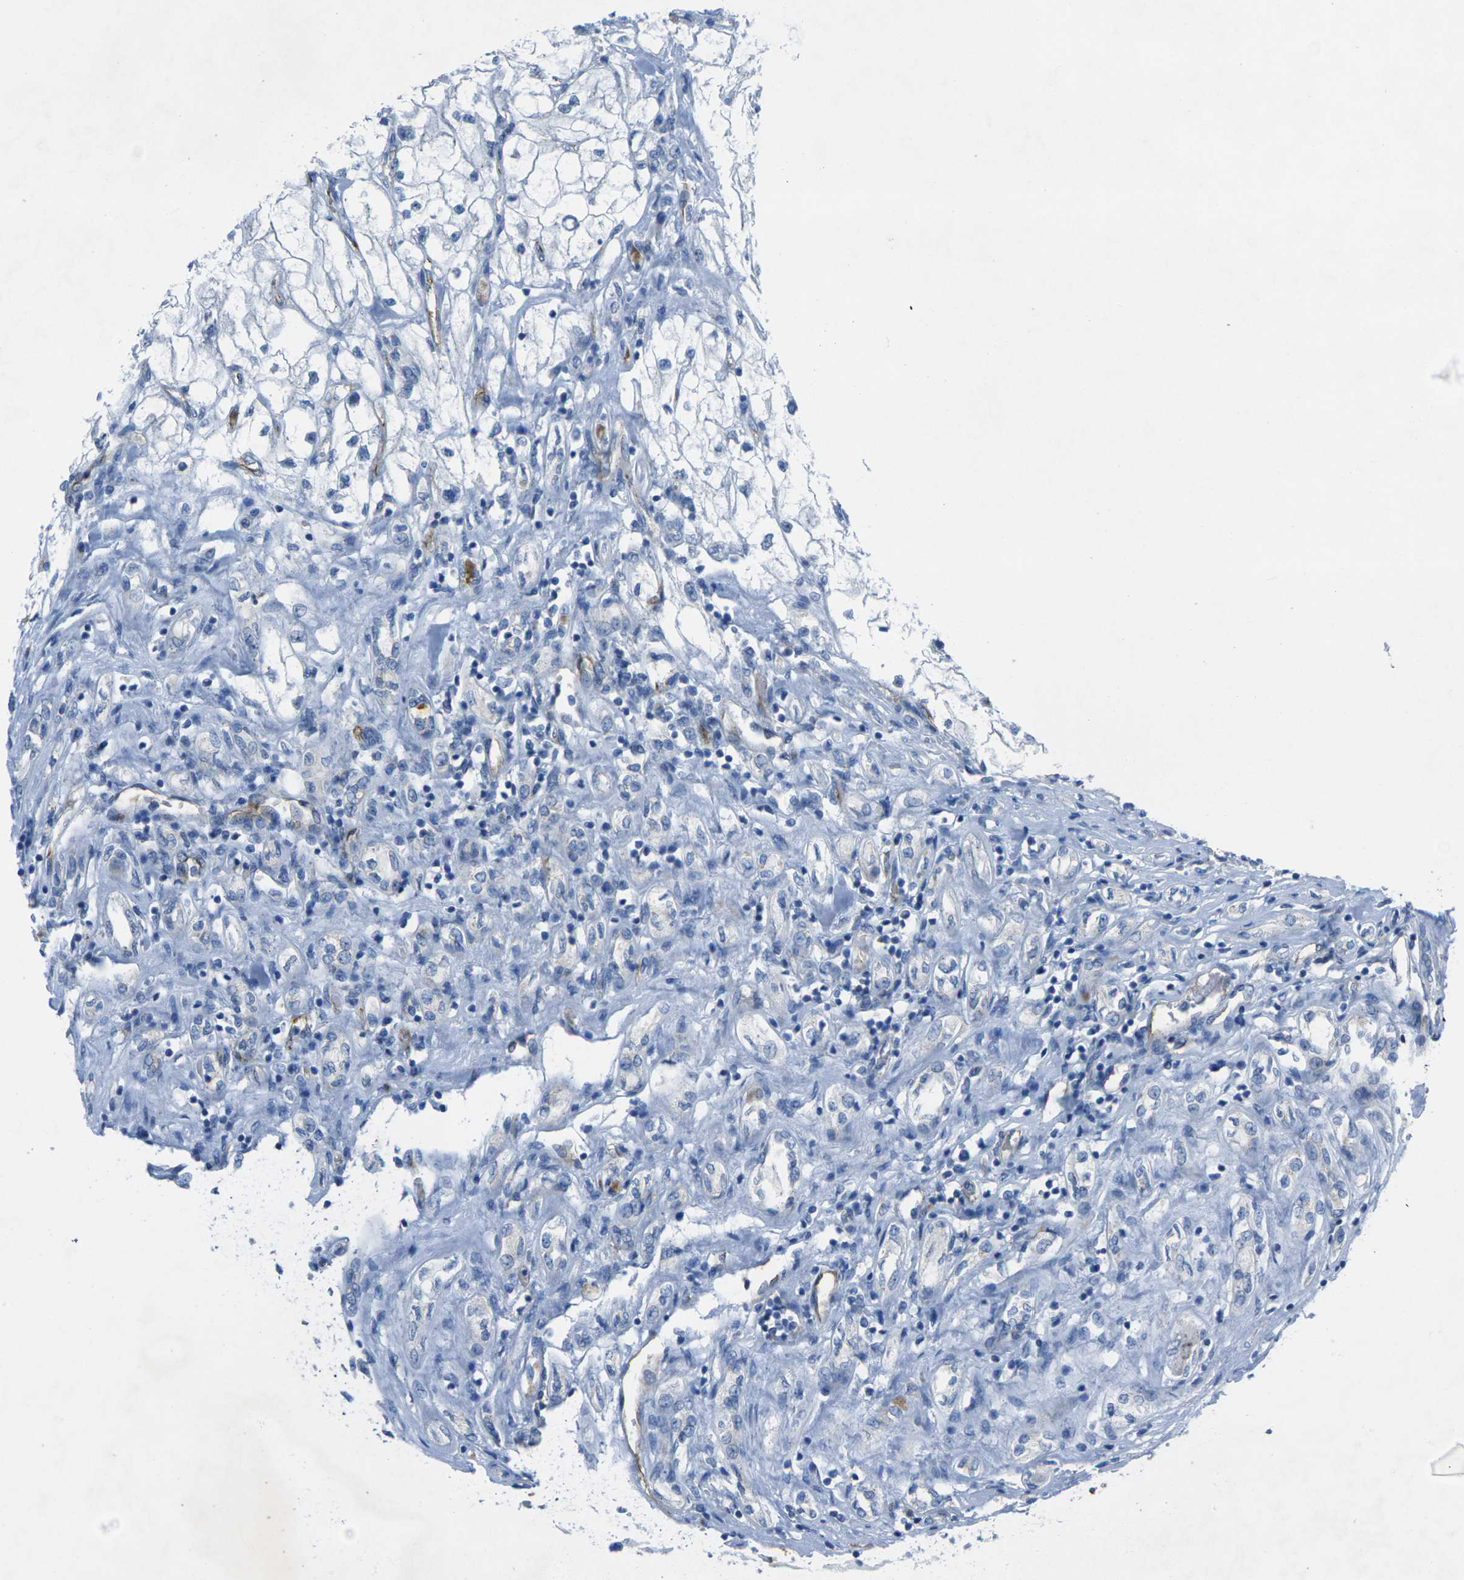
{"staining": {"intensity": "negative", "quantity": "none", "location": "none"}, "tissue": "renal cancer", "cell_type": "Tumor cells", "image_type": "cancer", "snomed": [{"axis": "morphology", "description": "Adenocarcinoma, NOS"}, {"axis": "topography", "description": "Kidney"}], "caption": "Immunohistochemical staining of human renal adenocarcinoma reveals no significant expression in tumor cells.", "gene": "HSPA12B", "patient": {"sex": "female", "age": 70}}